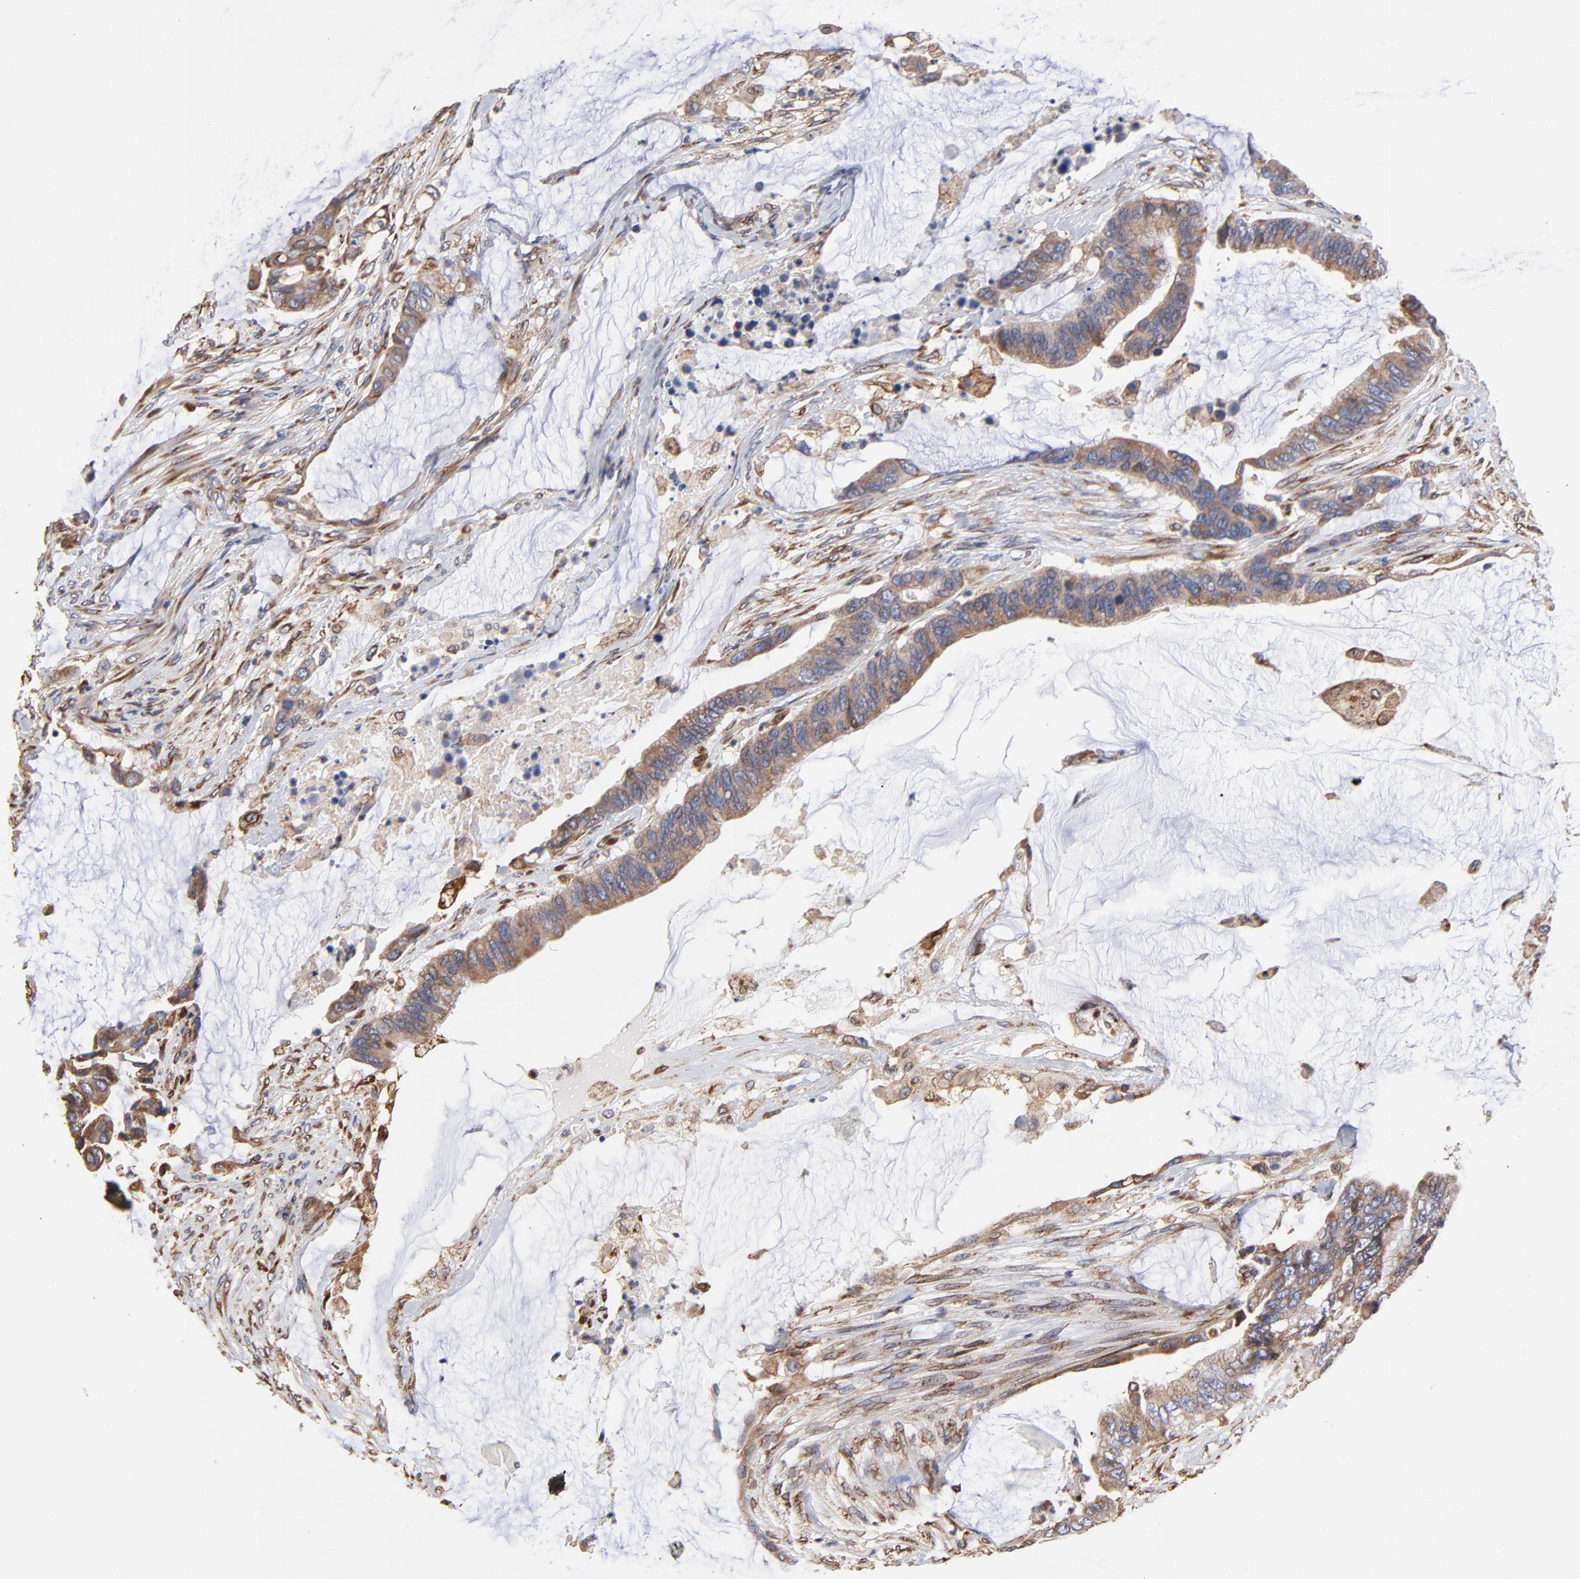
{"staining": {"intensity": "moderate", "quantity": ">75%", "location": "cytoplasmic/membranous"}, "tissue": "colorectal cancer", "cell_type": "Tumor cells", "image_type": "cancer", "snomed": [{"axis": "morphology", "description": "Adenocarcinoma, NOS"}, {"axis": "topography", "description": "Rectum"}], "caption": "An image of colorectal cancer stained for a protein reveals moderate cytoplasmic/membranous brown staining in tumor cells.", "gene": "LMAN1", "patient": {"sex": "female", "age": 59}}